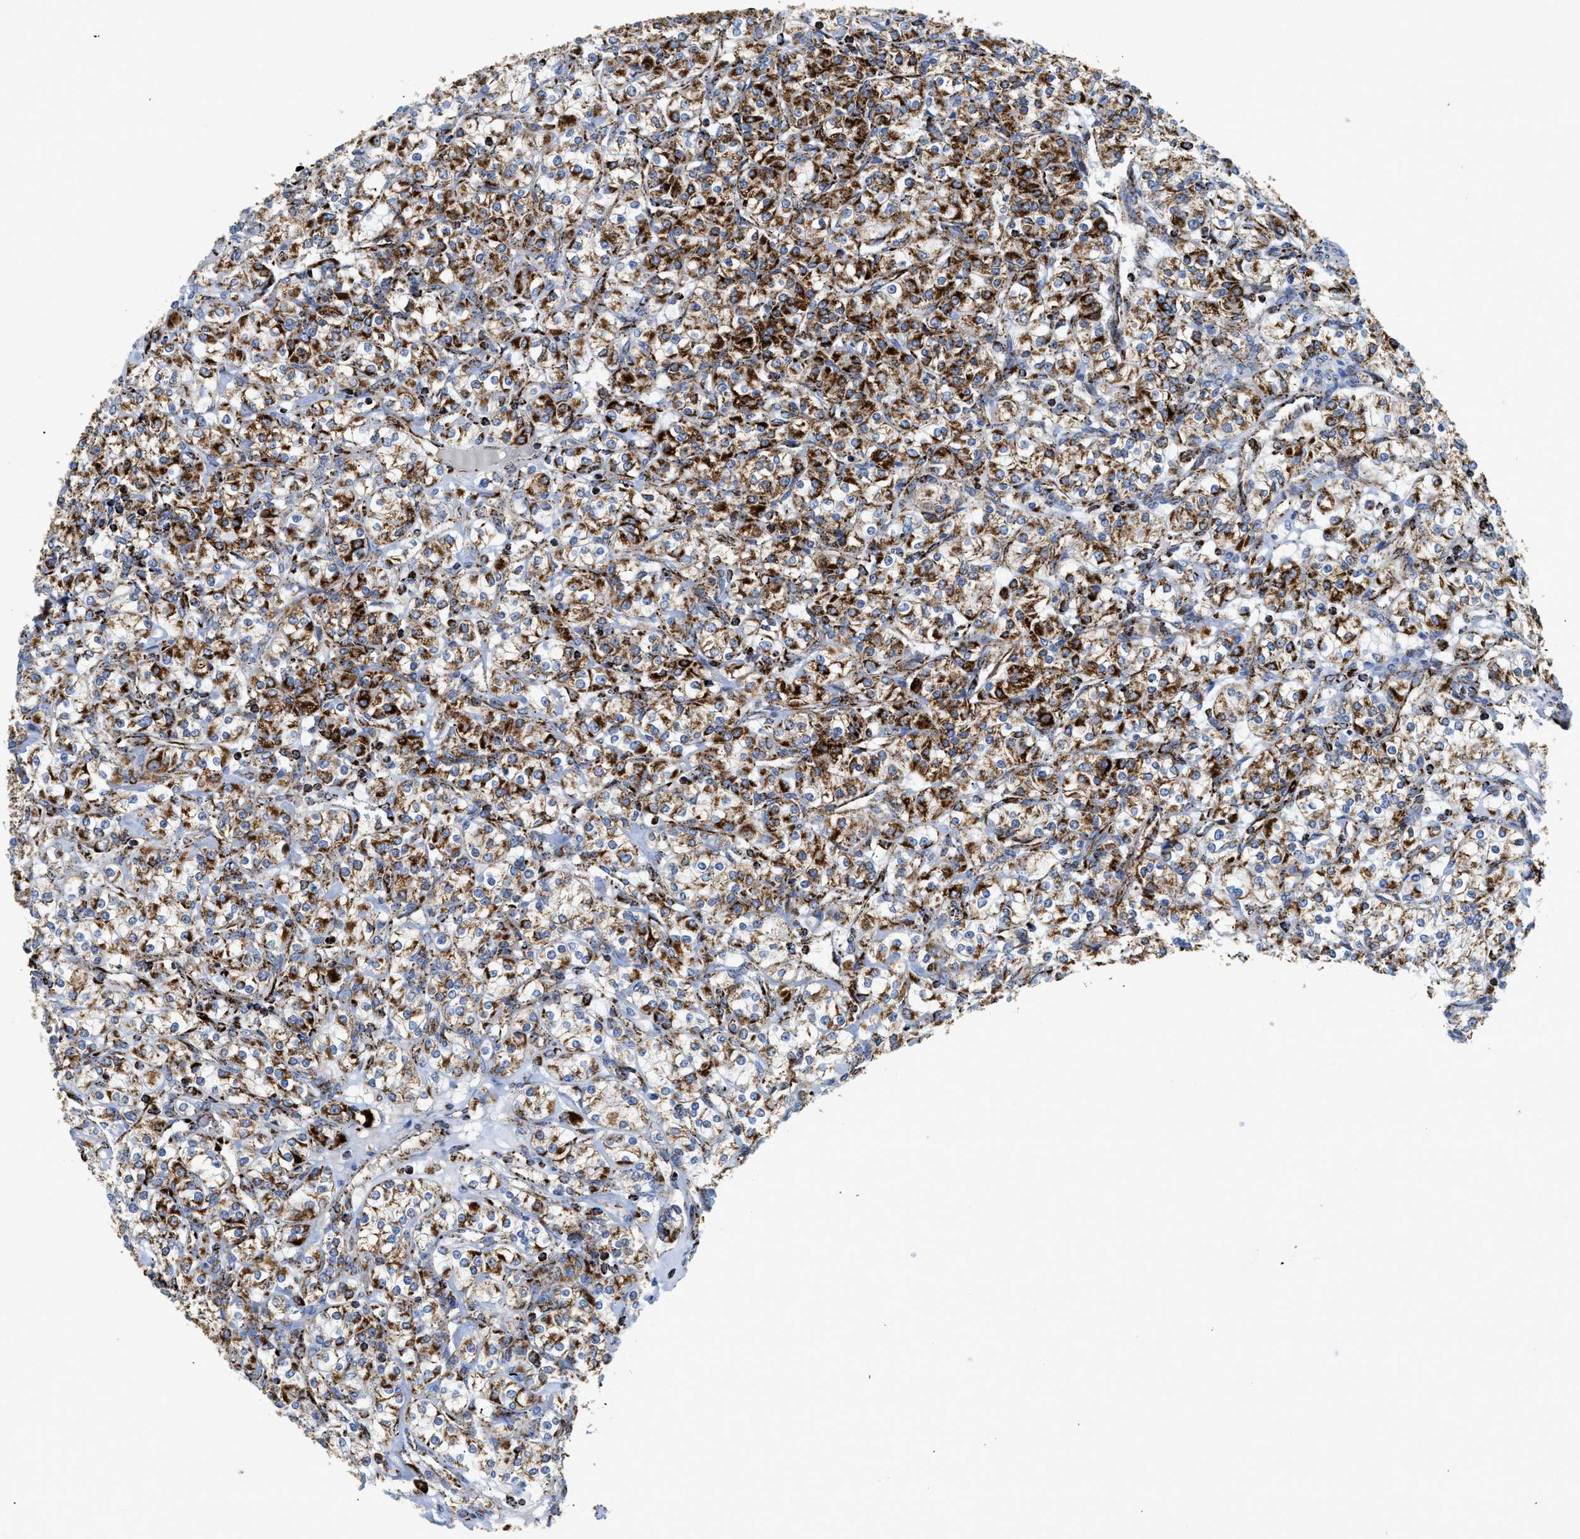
{"staining": {"intensity": "strong", "quantity": ">75%", "location": "cytoplasmic/membranous"}, "tissue": "renal cancer", "cell_type": "Tumor cells", "image_type": "cancer", "snomed": [{"axis": "morphology", "description": "Adenocarcinoma, NOS"}, {"axis": "topography", "description": "Kidney"}], "caption": "Immunohistochemistry (IHC) staining of renal cancer, which exhibits high levels of strong cytoplasmic/membranous positivity in approximately >75% of tumor cells indicating strong cytoplasmic/membranous protein expression. The staining was performed using DAB (brown) for protein detection and nuclei were counterstained in hematoxylin (blue).", "gene": "SQOR", "patient": {"sex": "male", "age": 77}}